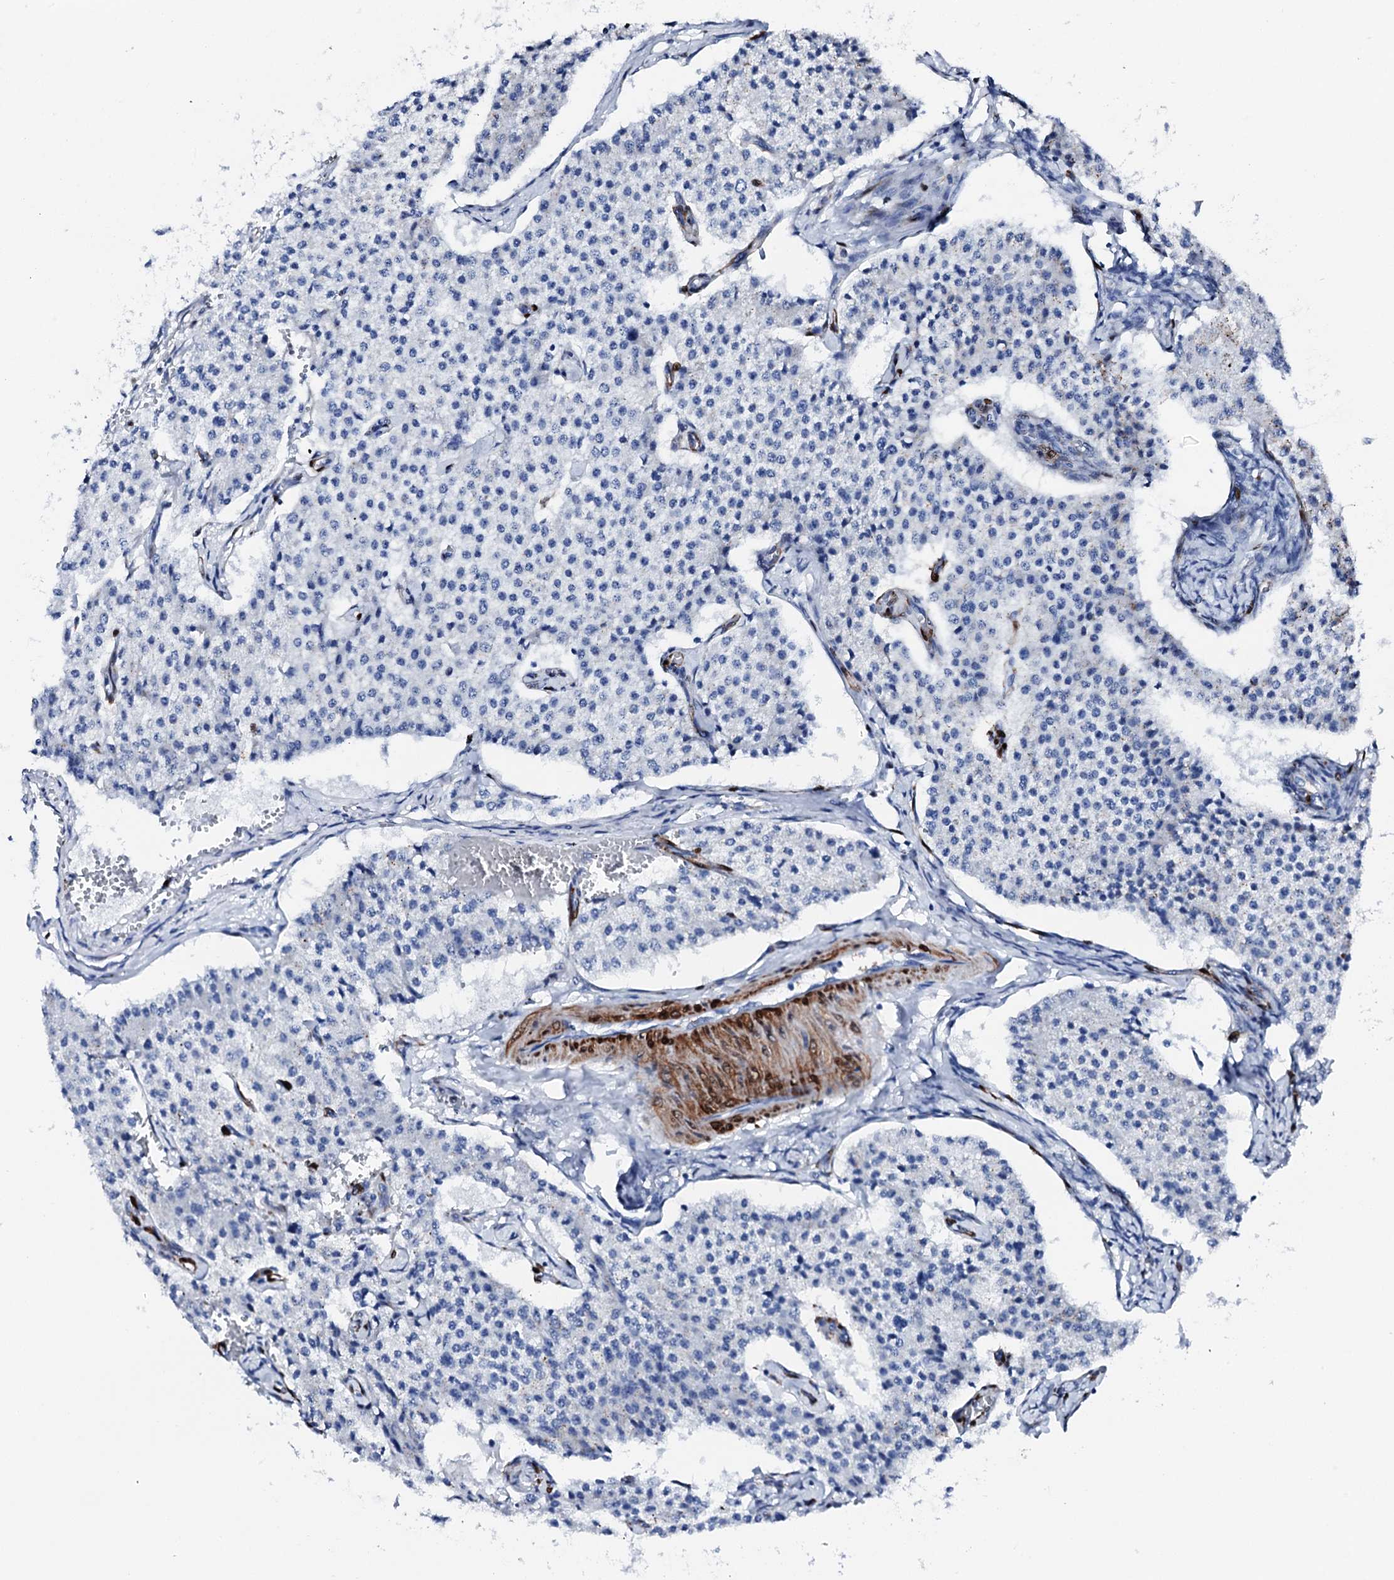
{"staining": {"intensity": "negative", "quantity": "none", "location": "none"}, "tissue": "carcinoid", "cell_type": "Tumor cells", "image_type": "cancer", "snomed": [{"axis": "morphology", "description": "Carcinoid, malignant, NOS"}, {"axis": "topography", "description": "Colon"}], "caption": "Immunohistochemistry of human carcinoid demonstrates no staining in tumor cells.", "gene": "NRIP2", "patient": {"sex": "female", "age": 52}}